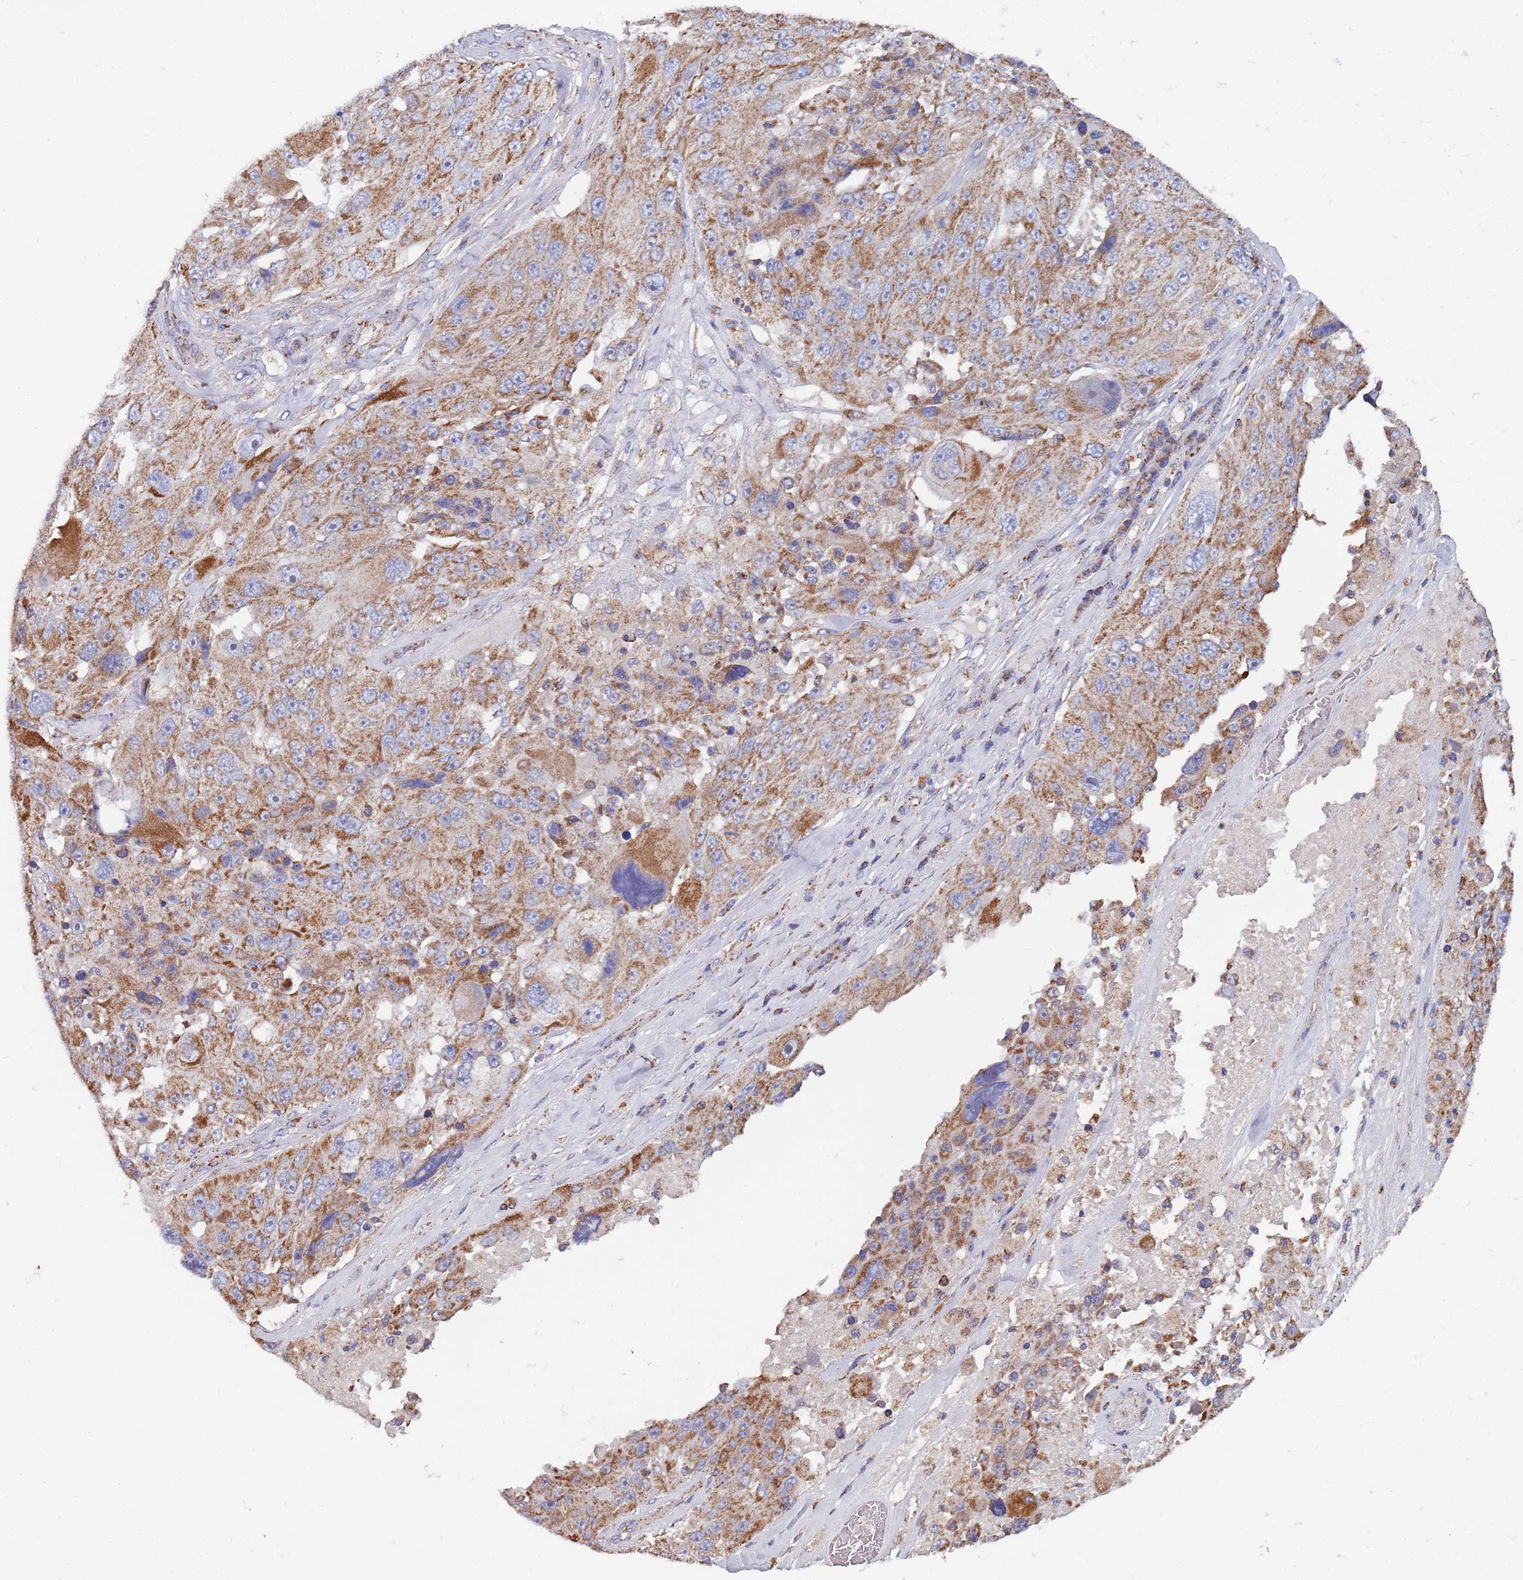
{"staining": {"intensity": "moderate", "quantity": ">75%", "location": "cytoplasmic/membranous"}, "tissue": "melanoma", "cell_type": "Tumor cells", "image_type": "cancer", "snomed": [{"axis": "morphology", "description": "Malignant melanoma, Metastatic site"}, {"axis": "topography", "description": "Lymph node"}], "caption": "Melanoma tissue exhibits moderate cytoplasmic/membranous positivity in about >75% of tumor cells, visualized by immunohistochemistry.", "gene": "PGP", "patient": {"sex": "male", "age": 62}}